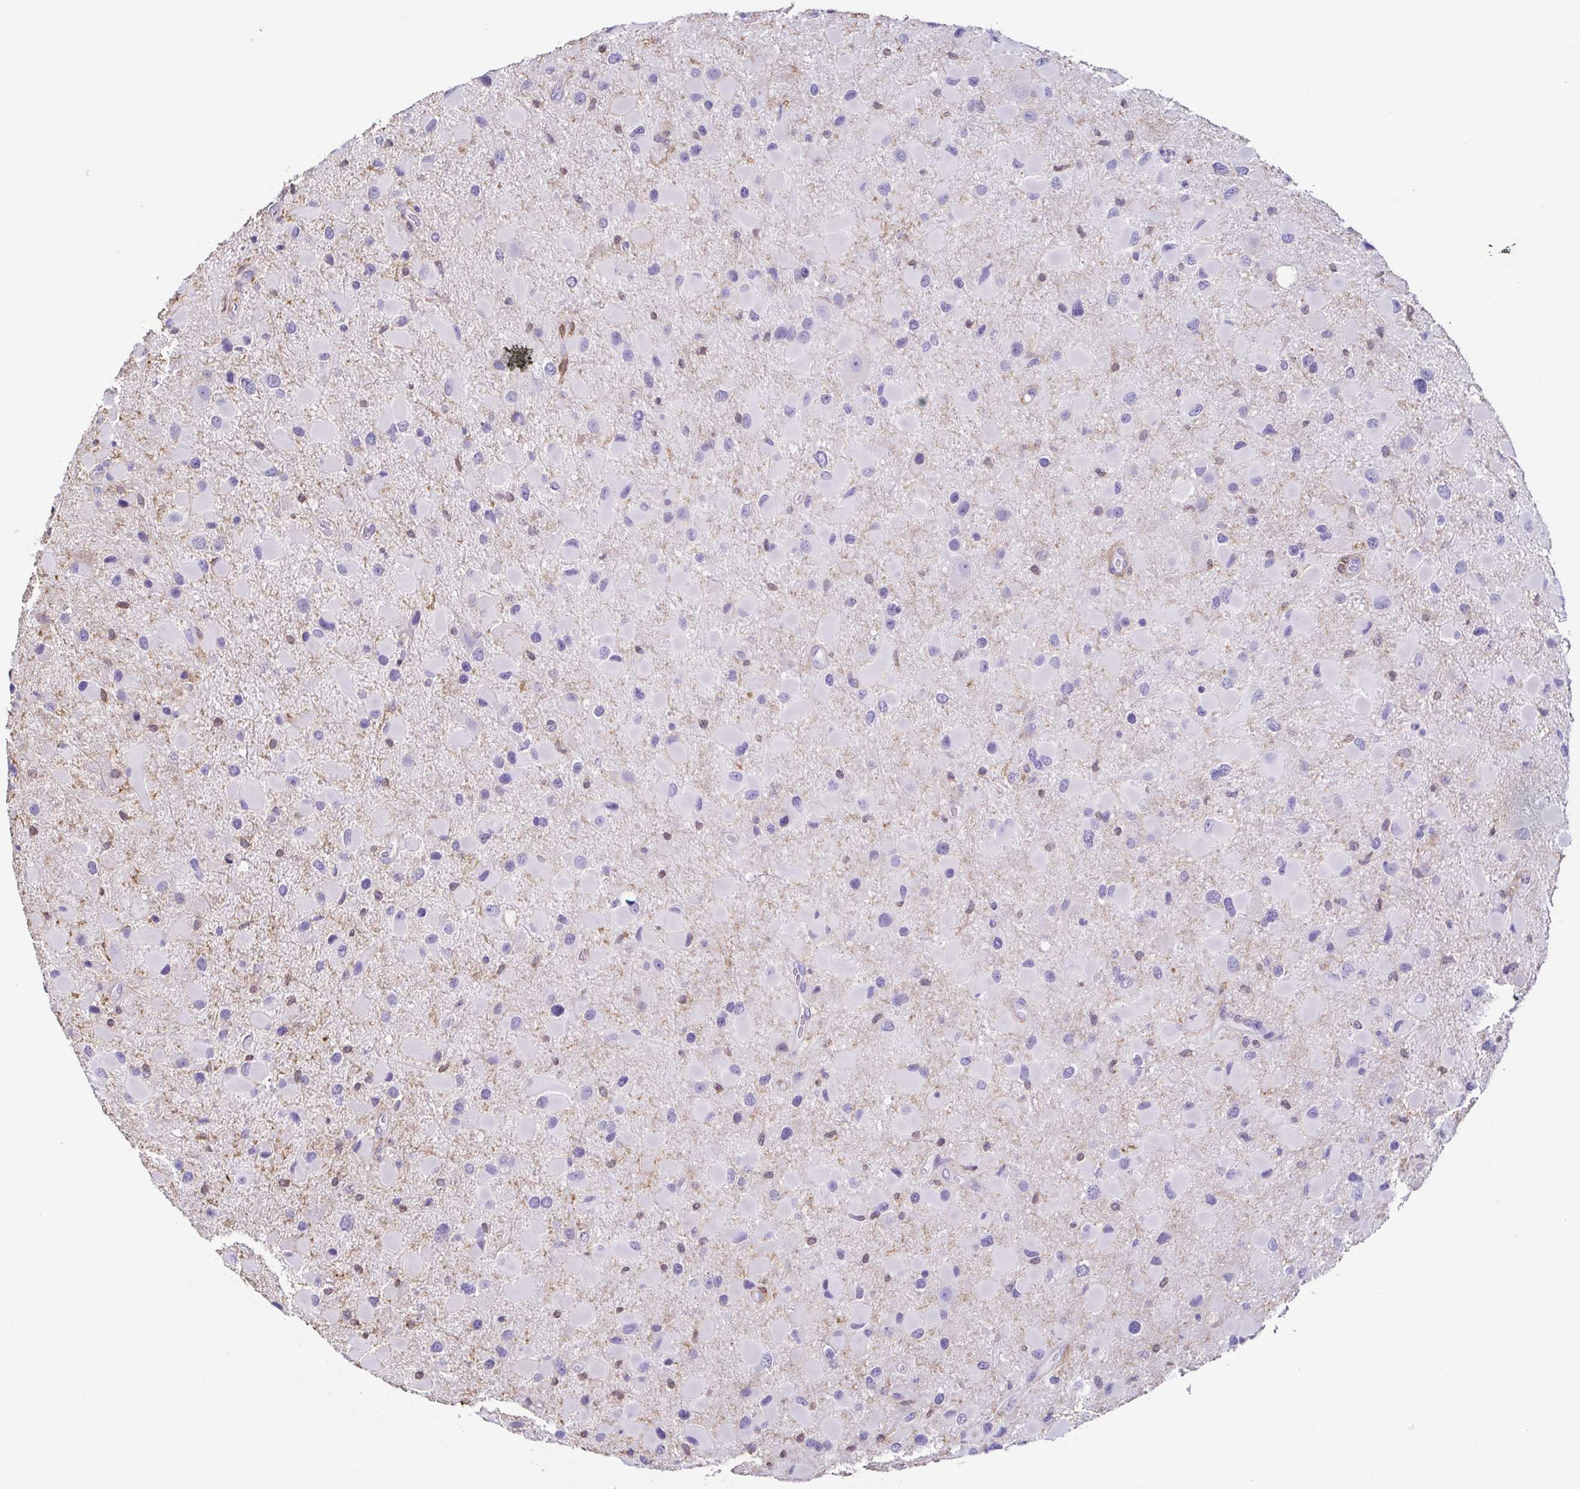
{"staining": {"intensity": "negative", "quantity": "none", "location": "none"}, "tissue": "glioma", "cell_type": "Tumor cells", "image_type": "cancer", "snomed": [{"axis": "morphology", "description": "Glioma, malignant, Low grade"}, {"axis": "topography", "description": "Brain"}], "caption": "This histopathology image is of malignant glioma (low-grade) stained with immunohistochemistry (IHC) to label a protein in brown with the nuclei are counter-stained blue. There is no positivity in tumor cells.", "gene": "ANXA10", "patient": {"sex": "female", "age": 32}}